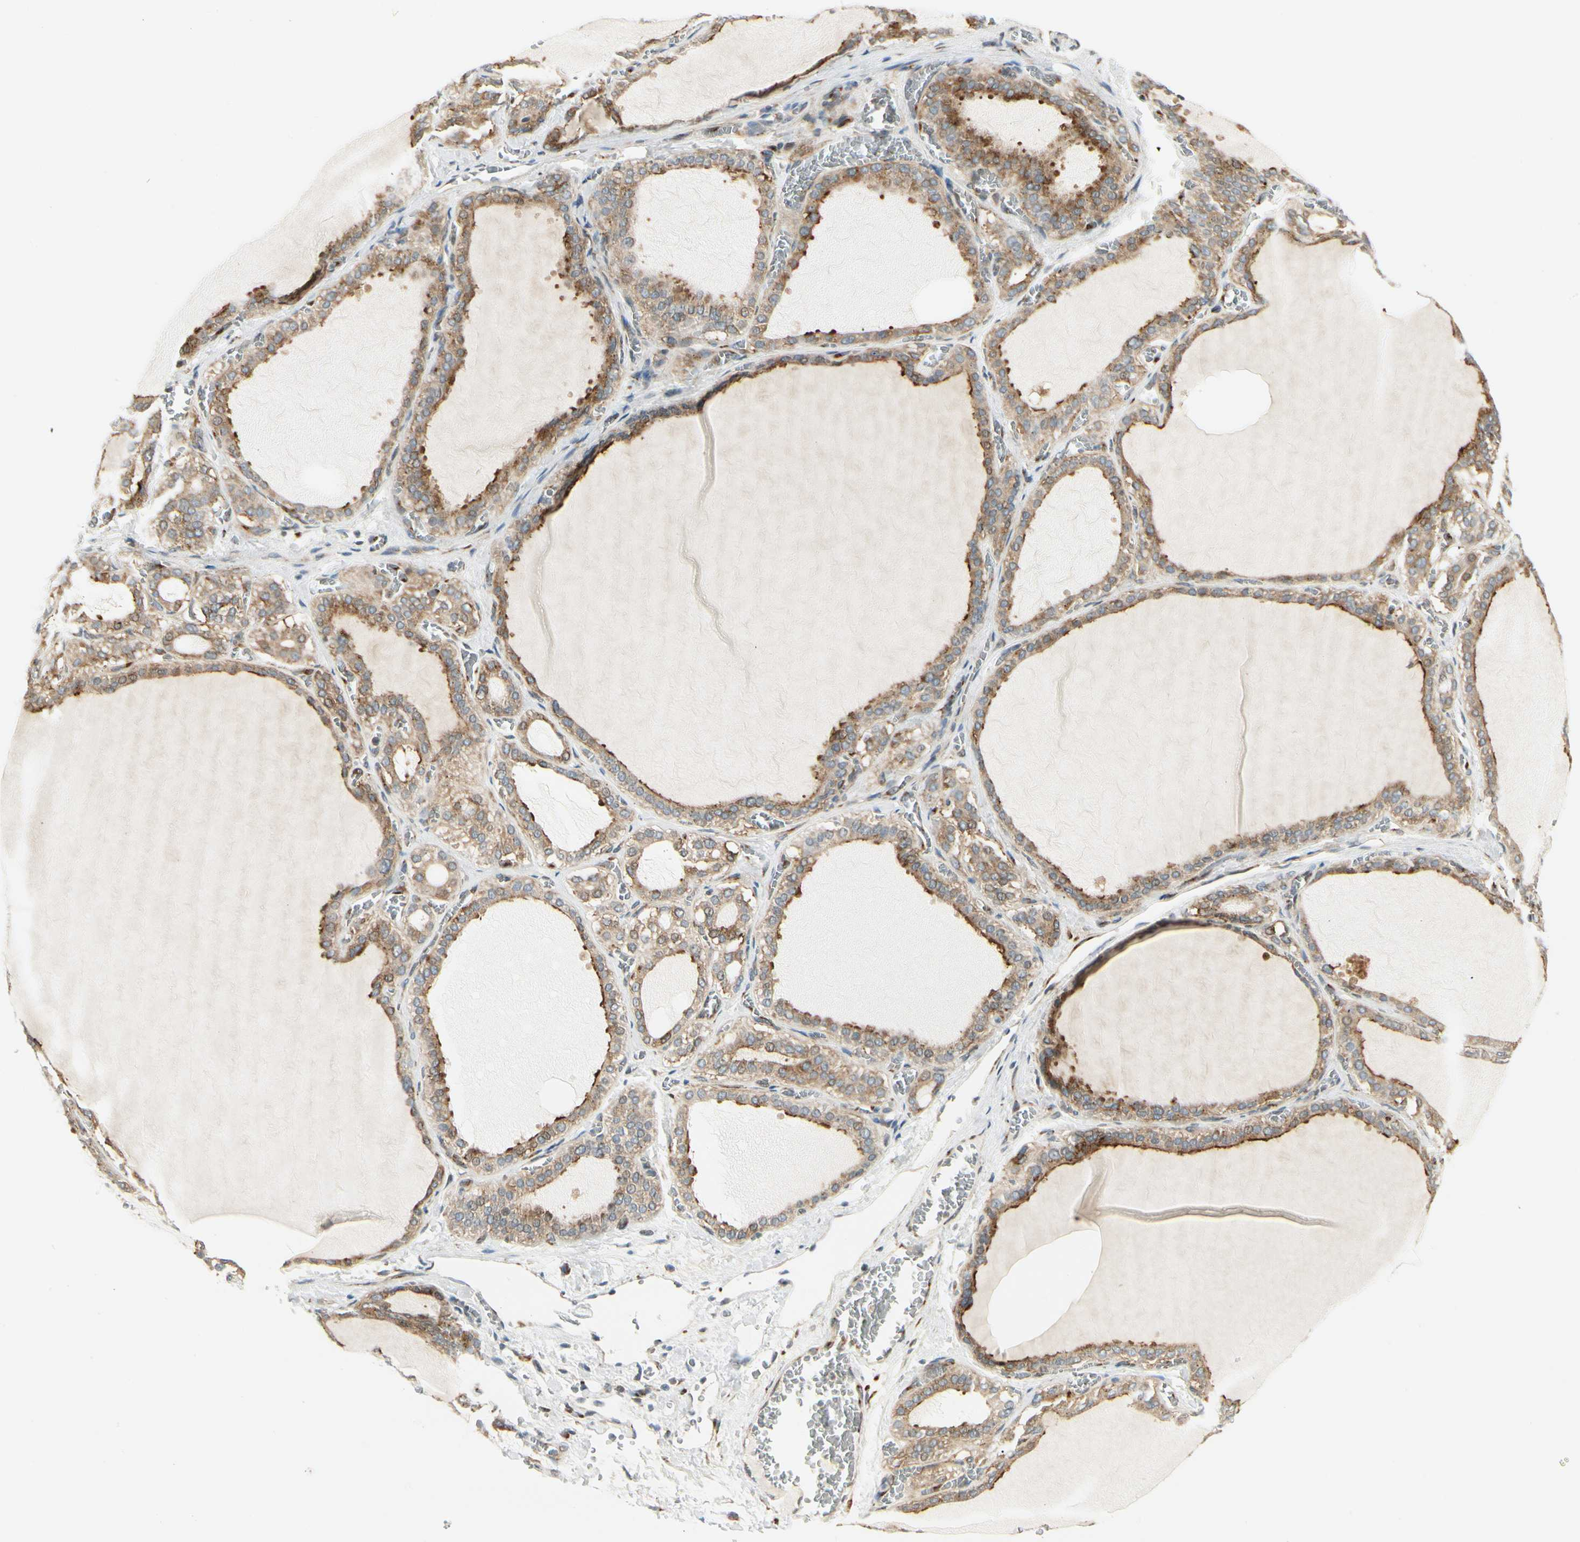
{"staining": {"intensity": "moderate", "quantity": ">75%", "location": "cytoplasmic/membranous"}, "tissue": "thyroid gland", "cell_type": "Glandular cells", "image_type": "normal", "snomed": [{"axis": "morphology", "description": "Normal tissue, NOS"}, {"axis": "topography", "description": "Thyroid gland"}], "caption": "A brown stain shows moderate cytoplasmic/membranous positivity of a protein in glandular cells of unremarkable human thyroid gland. (brown staining indicates protein expression, while blue staining denotes nuclei).", "gene": "MANSC1", "patient": {"sex": "female", "age": 55}}